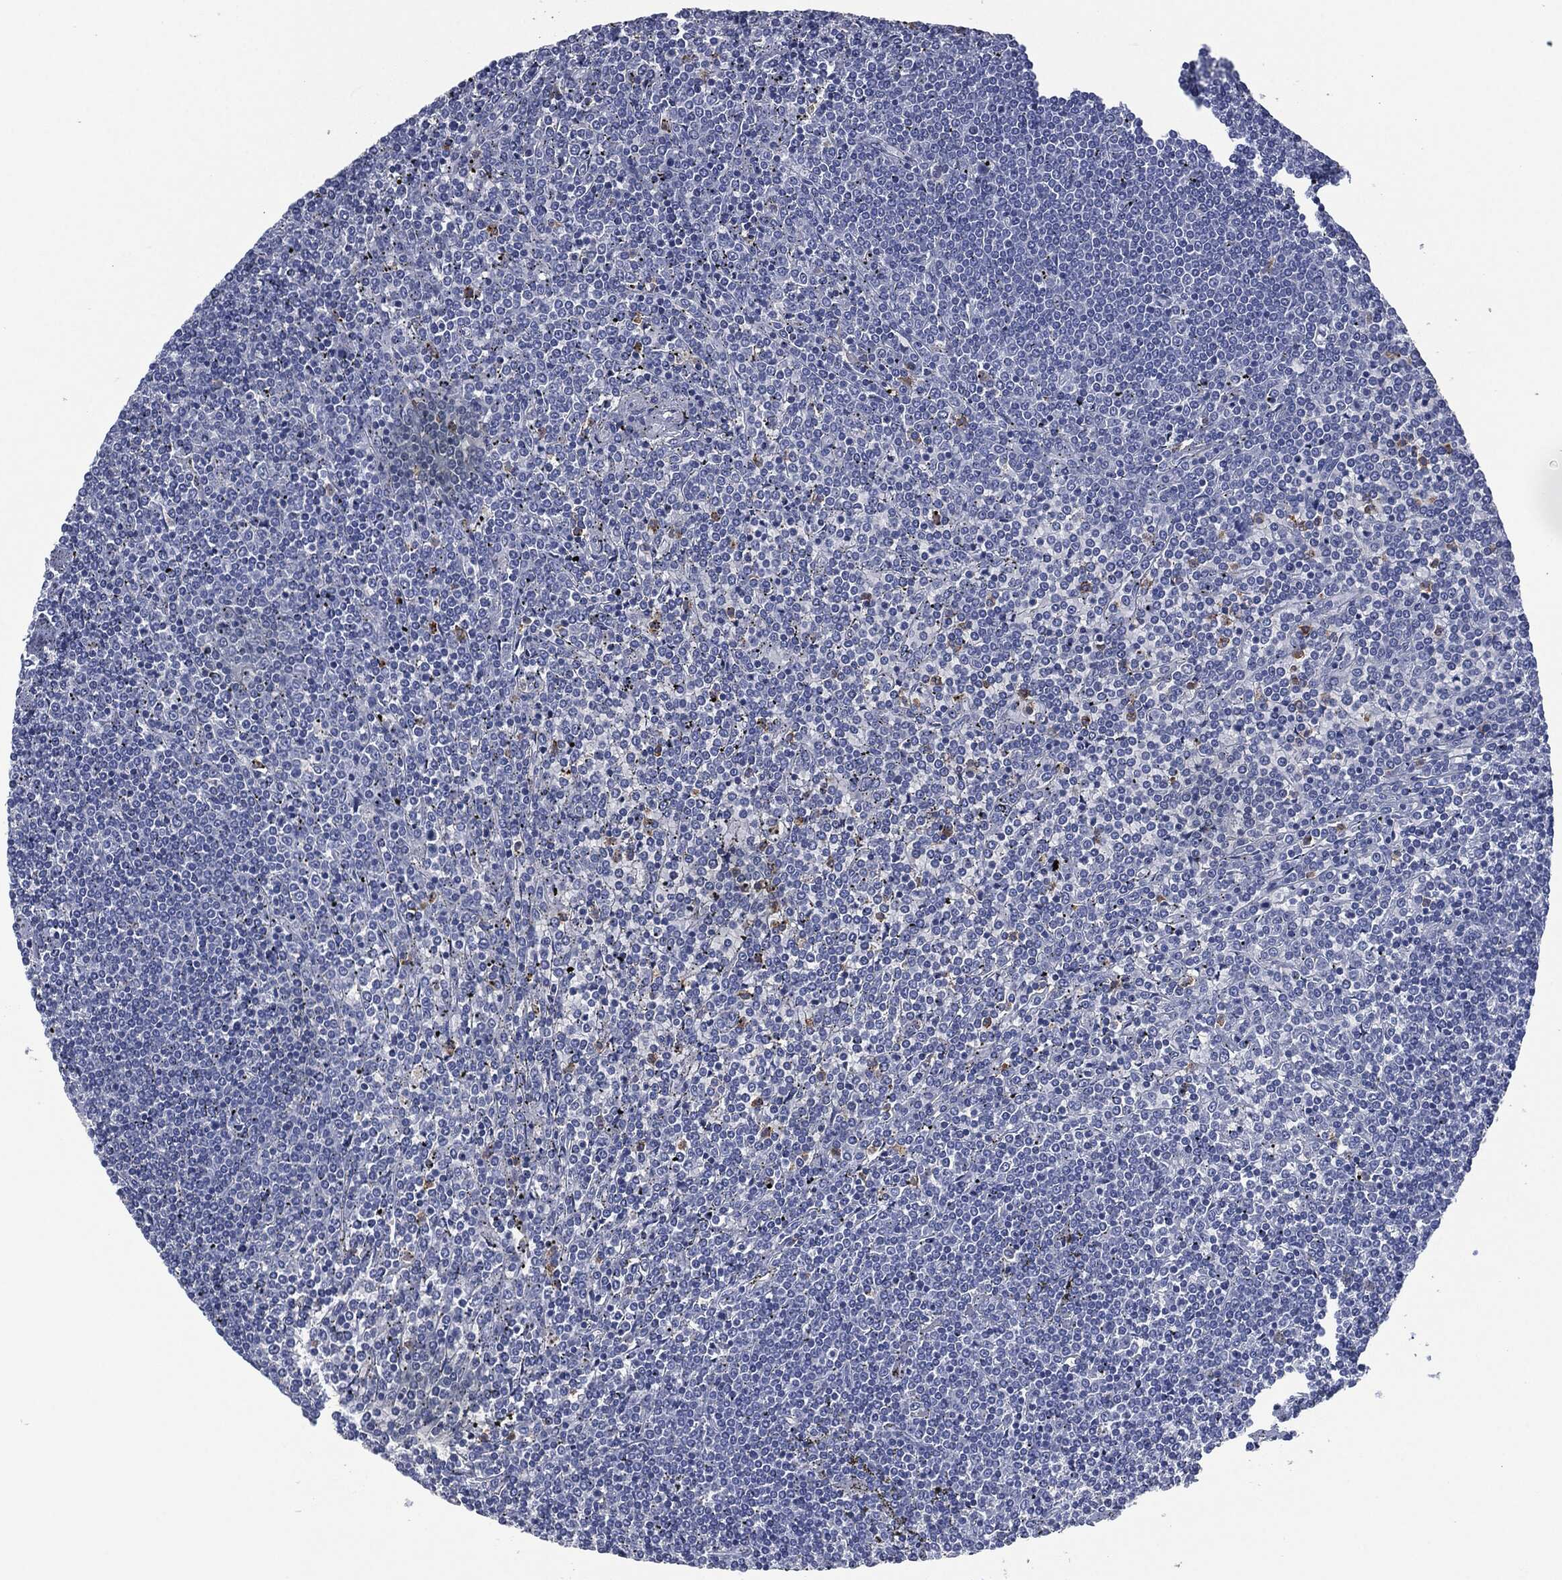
{"staining": {"intensity": "negative", "quantity": "none", "location": "none"}, "tissue": "lymphoma", "cell_type": "Tumor cells", "image_type": "cancer", "snomed": [{"axis": "morphology", "description": "Malignant lymphoma, non-Hodgkin's type, Low grade"}, {"axis": "topography", "description": "Spleen"}], "caption": "A high-resolution image shows immunohistochemistry (IHC) staining of lymphoma, which reveals no significant positivity in tumor cells.", "gene": "CEACAM8", "patient": {"sex": "female", "age": 19}}